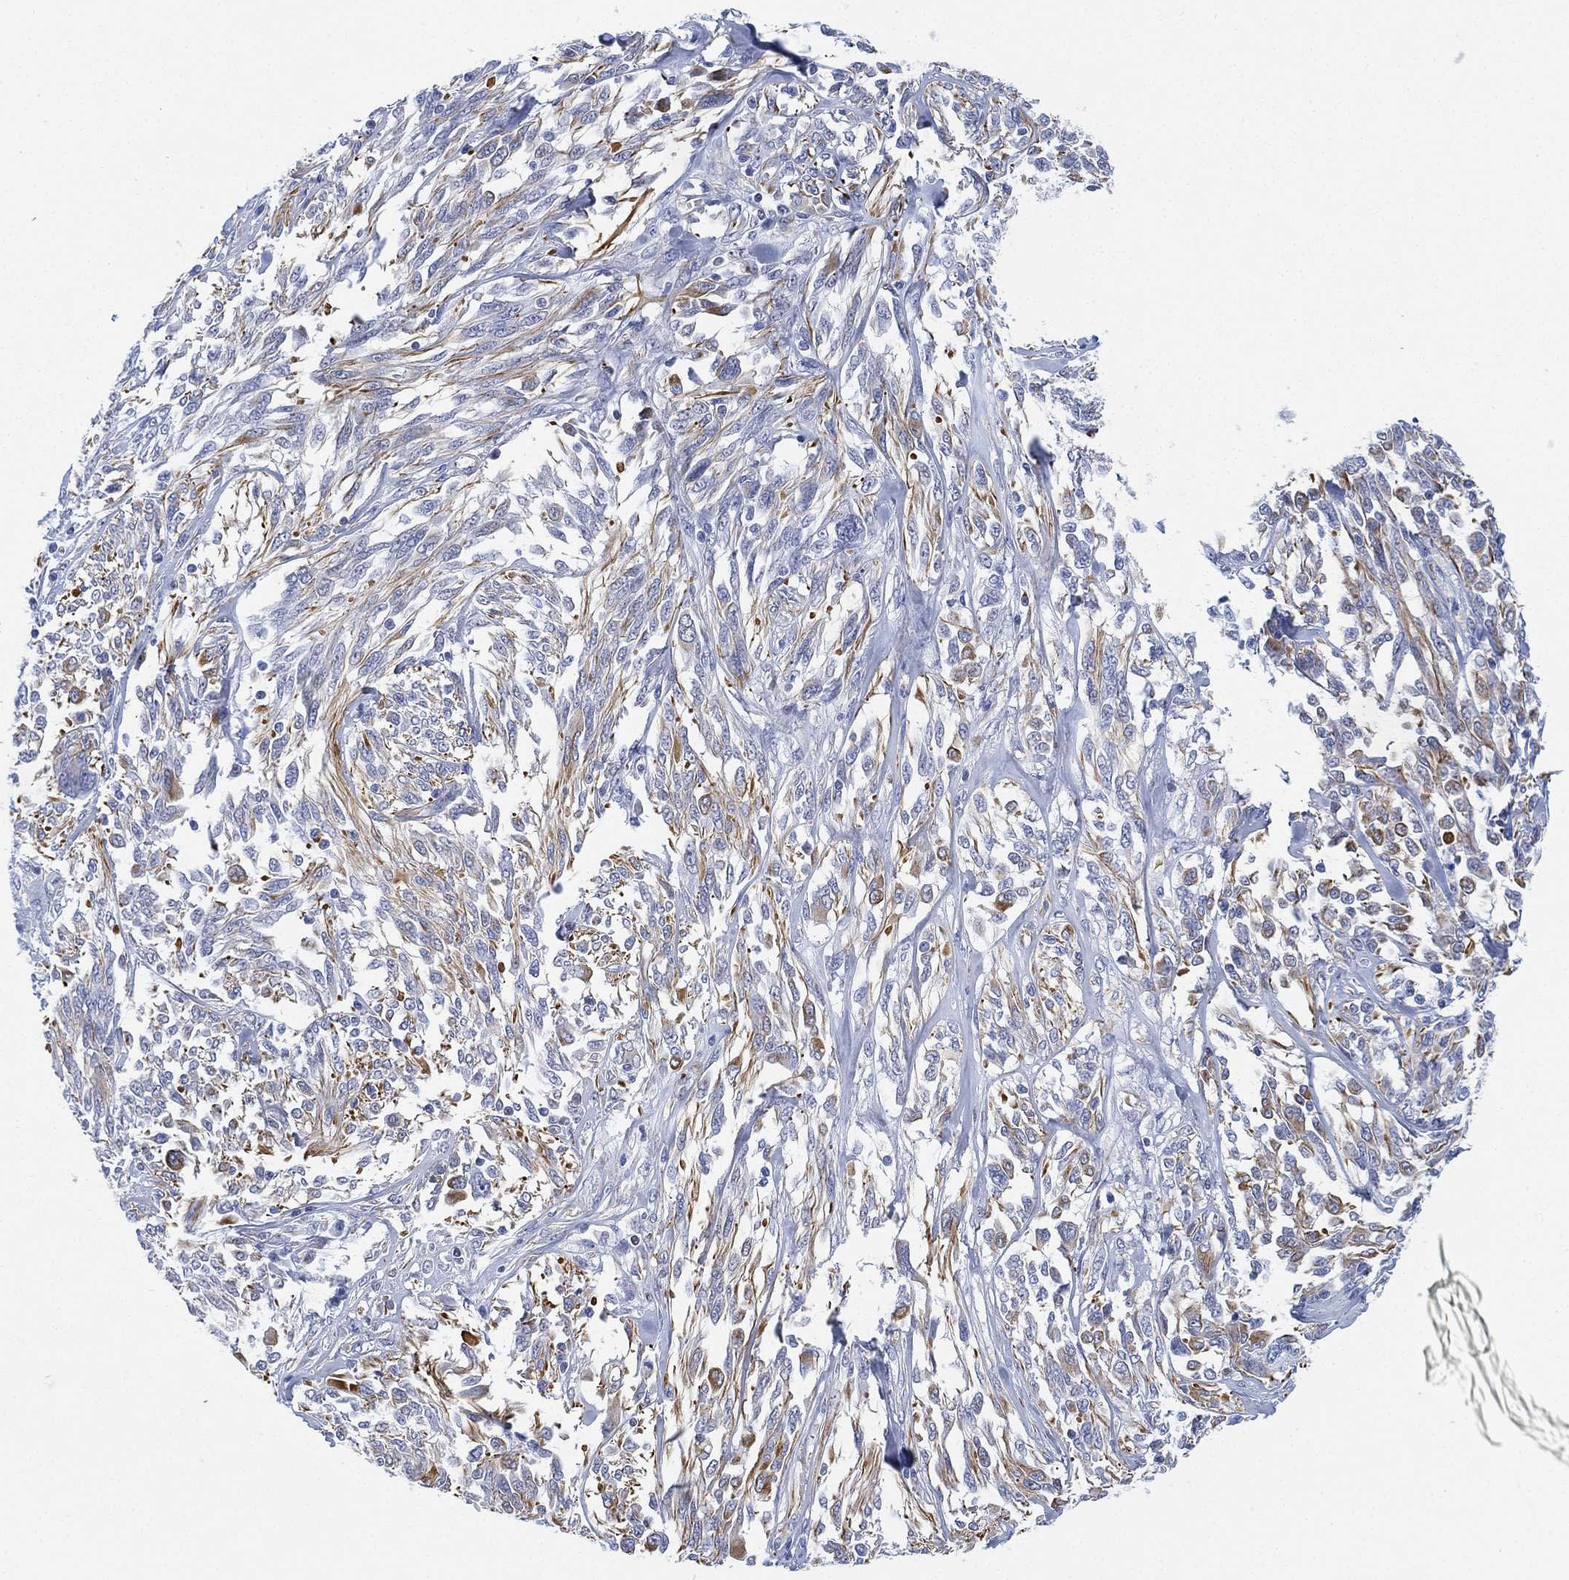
{"staining": {"intensity": "moderate", "quantity": "<25%", "location": "cytoplasmic/membranous"}, "tissue": "melanoma", "cell_type": "Tumor cells", "image_type": "cancer", "snomed": [{"axis": "morphology", "description": "Malignant melanoma, NOS"}, {"axis": "topography", "description": "Skin"}], "caption": "A brown stain labels moderate cytoplasmic/membranous positivity of a protein in malignant melanoma tumor cells.", "gene": "PSKH2", "patient": {"sex": "female", "age": 91}}